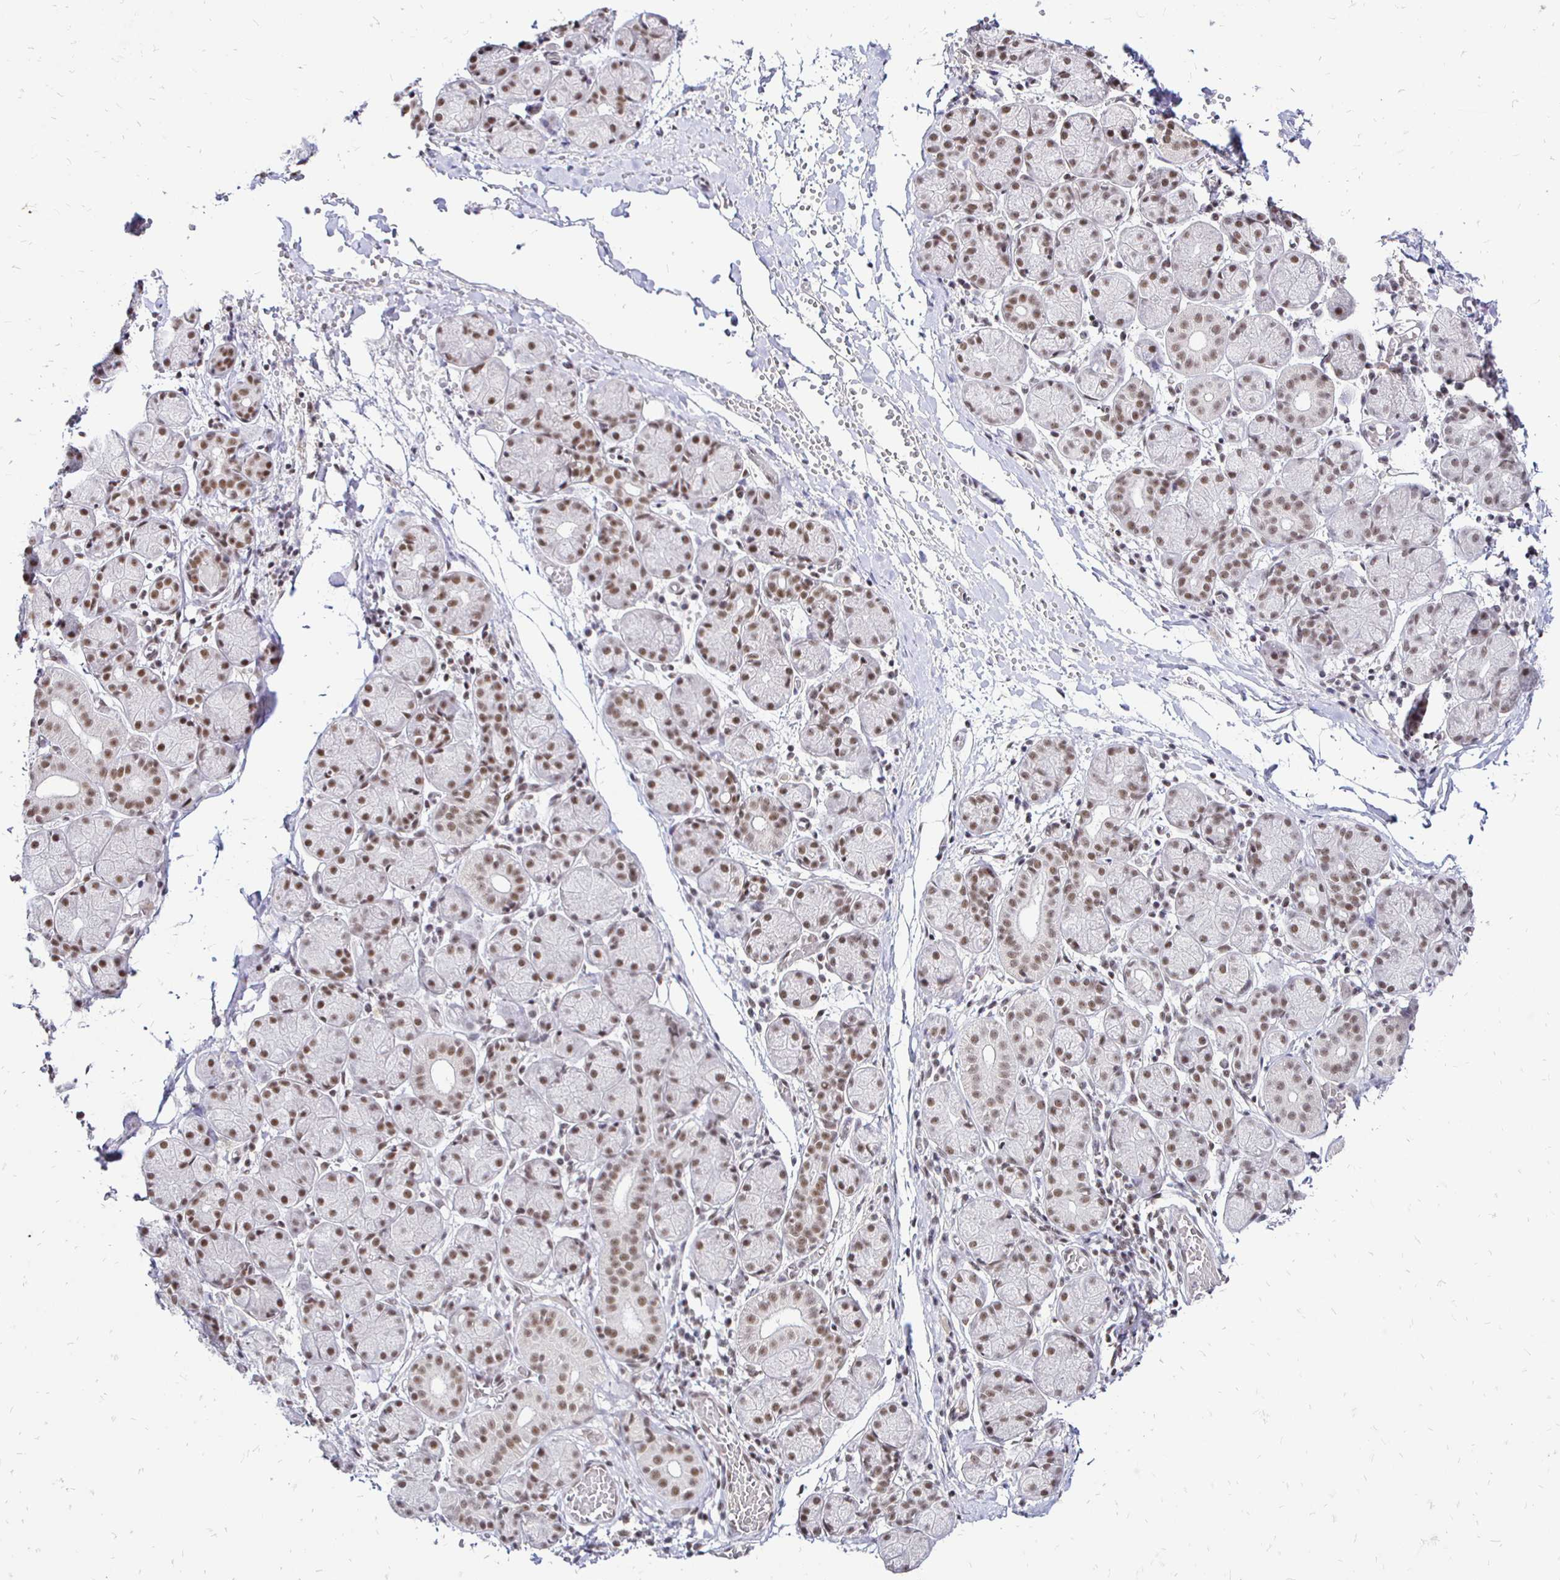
{"staining": {"intensity": "moderate", "quantity": ">75%", "location": "nuclear"}, "tissue": "salivary gland", "cell_type": "Glandular cells", "image_type": "normal", "snomed": [{"axis": "morphology", "description": "Normal tissue, NOS"}, {"axis": "topography", "description": "Salivary gland"}], "caption": "A high-resolution histopathology image shows IHC staining of normal salivary gland, which exhibits moderate nuclear staining in about >75% of glandular cells. Using DAB (brown) and hematoxylin (blue) stains, captured at high magnification using brightfield microscopy.", "gene": "SIN3A", "patient": {"sex": "female", "age": 24}}